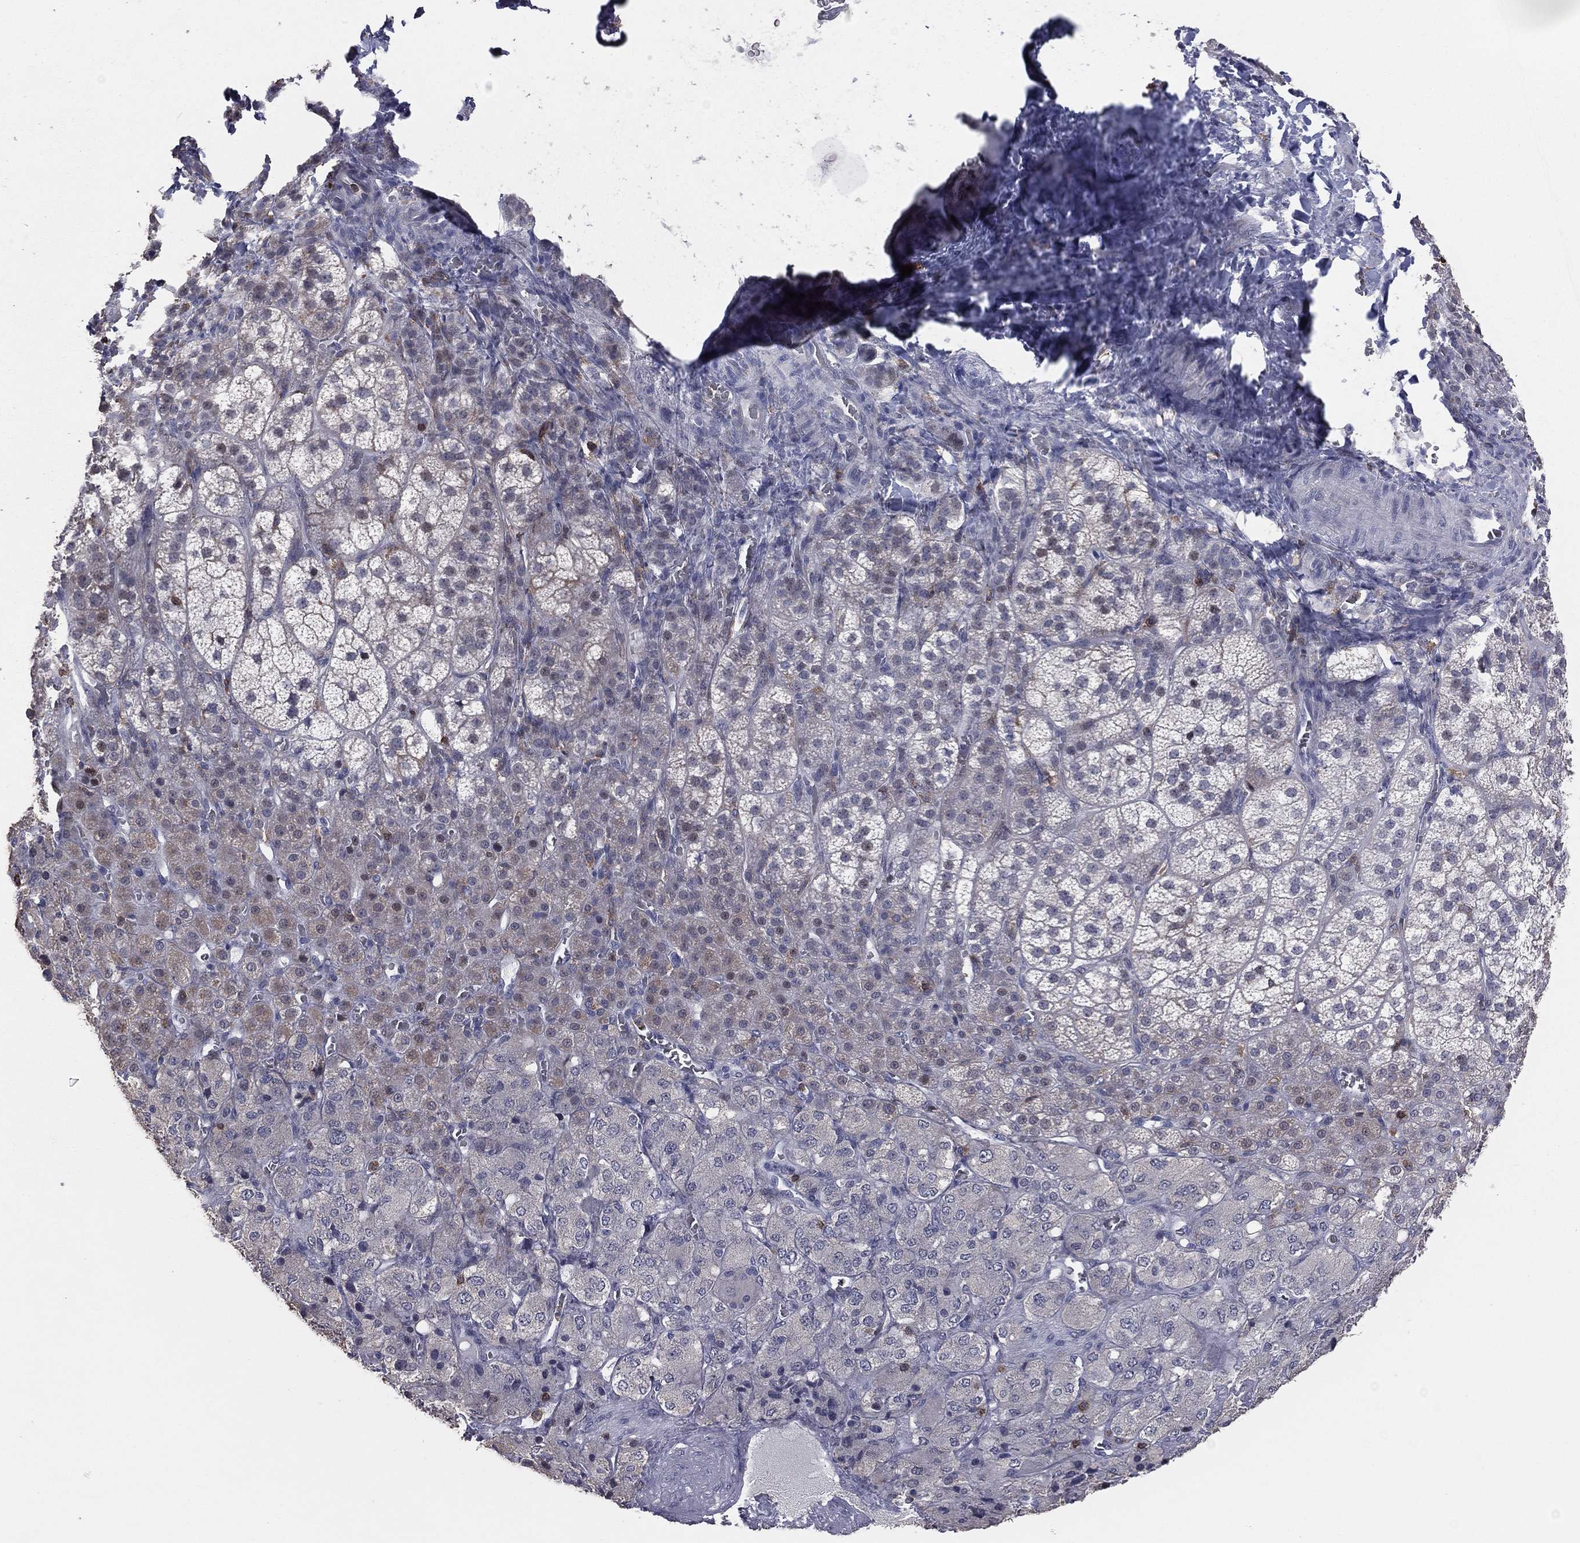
{"staining": {"intensity": "weak", "quantity": "<25%", "location": "cytoplasmic/membranous"}, "tissue": "adrenal gland", "cell_type": "Glandular cells", "image_type": "normal", "snomed": [{"axis": "morphology", "description": "Normal tissue, NOS"}, {"axis": "topography", "description": "Adrenal gland"}], "caption": "Glandular cells are negative for brown protein staining in unremarkable adrenal gland. The staining was performed using DAB to visualize the protein expression in brown, while the nuclei were stained in blue with hematoxylin (Magnification: 20x).", "gene": "PSTPIP1", "patient": {"sex": "female", "age": 60}}